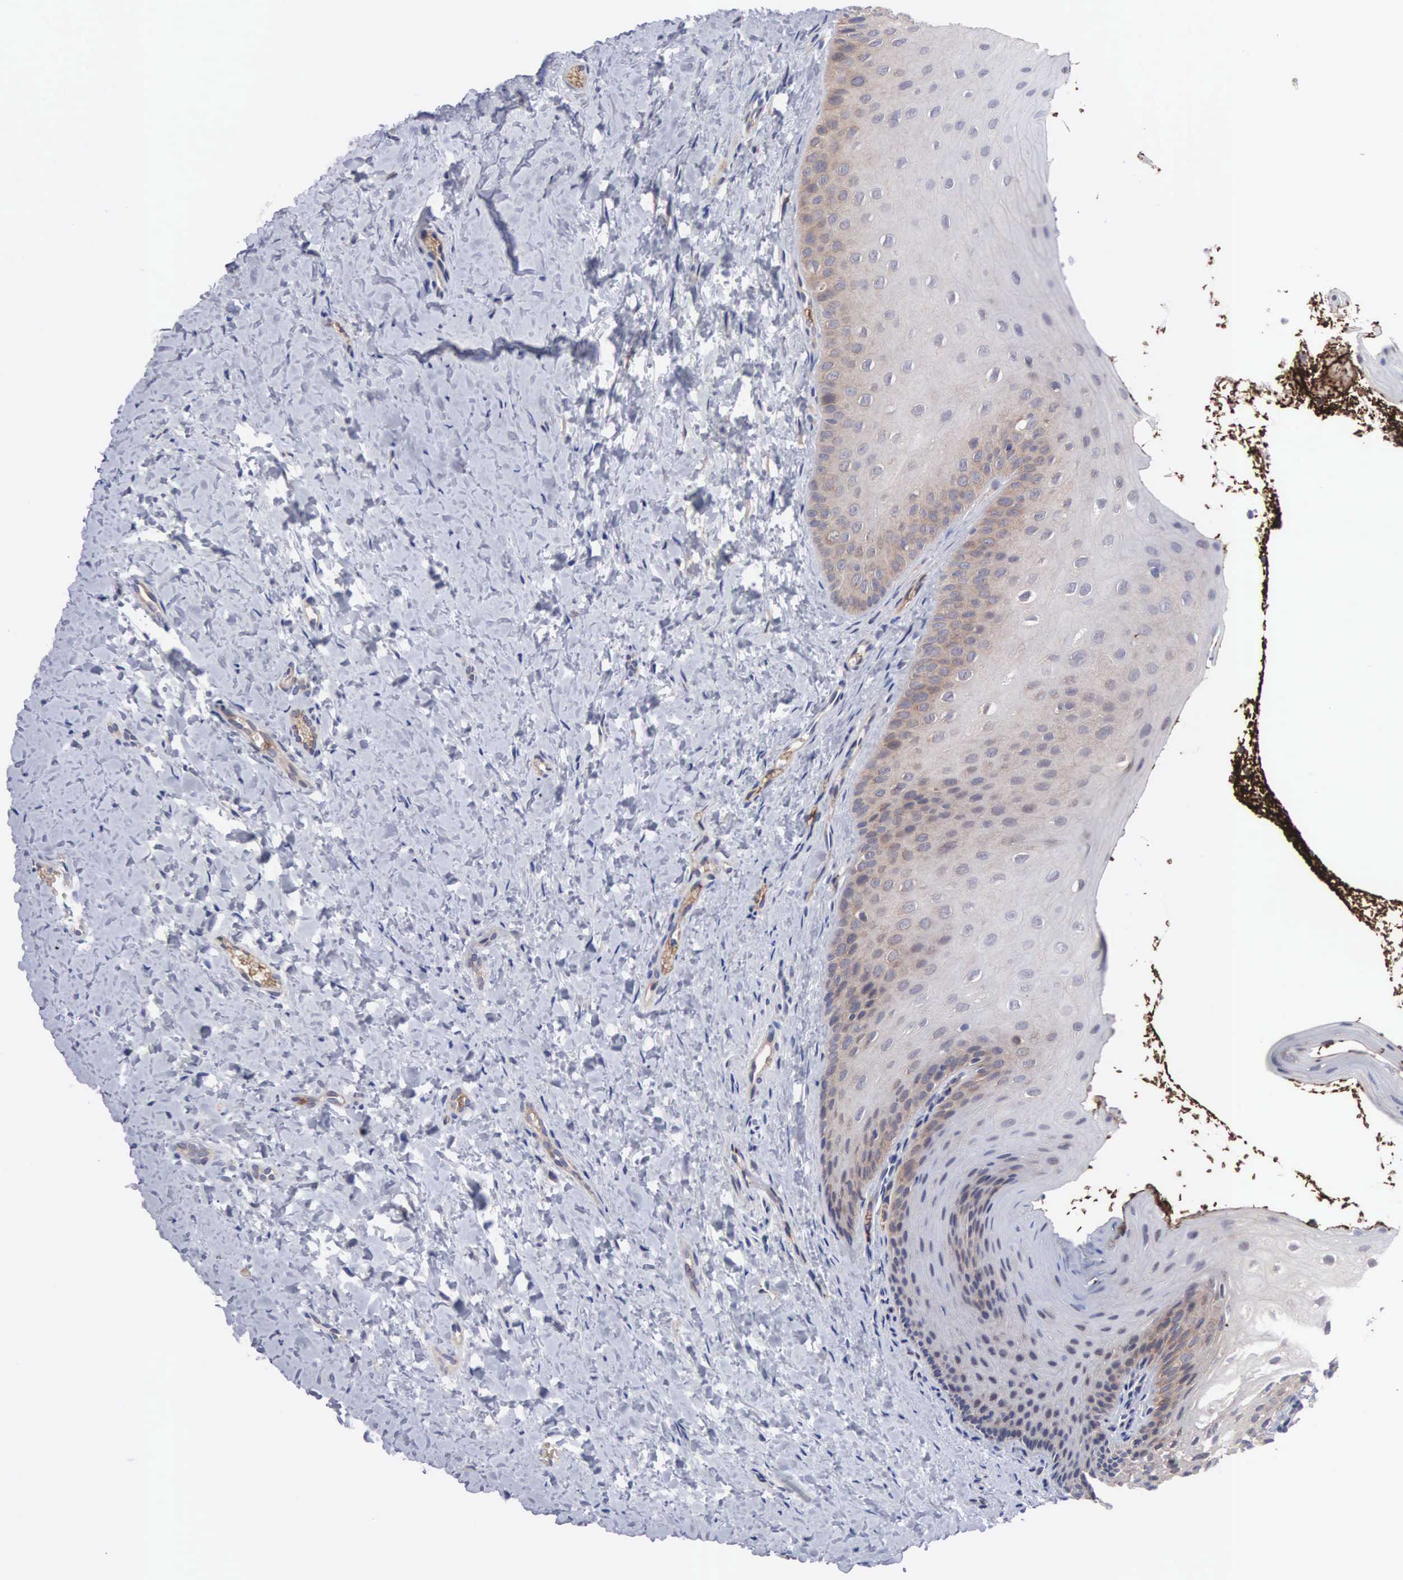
{"staining": {"intensity": "weak", "quantity": "25%-75%", "location": "cytoplasmic/membranous"}, "tissue": "oral mucosa", "cell_type": "Squamous epithelial cells", "image_type": "normal", "snomed": [{"axis": "morphology", "description": "Normal tissue, NOS"}, {"axis": "topography", "description": "Oral tissue"}], "caption": "The immunohistochemical stain labels weak cytoplasmic/membranous staining in squamous epithelial cells of normal oral mucosa.", "gene": "INF2", "patient": {"sex": "female", "age": 23}}